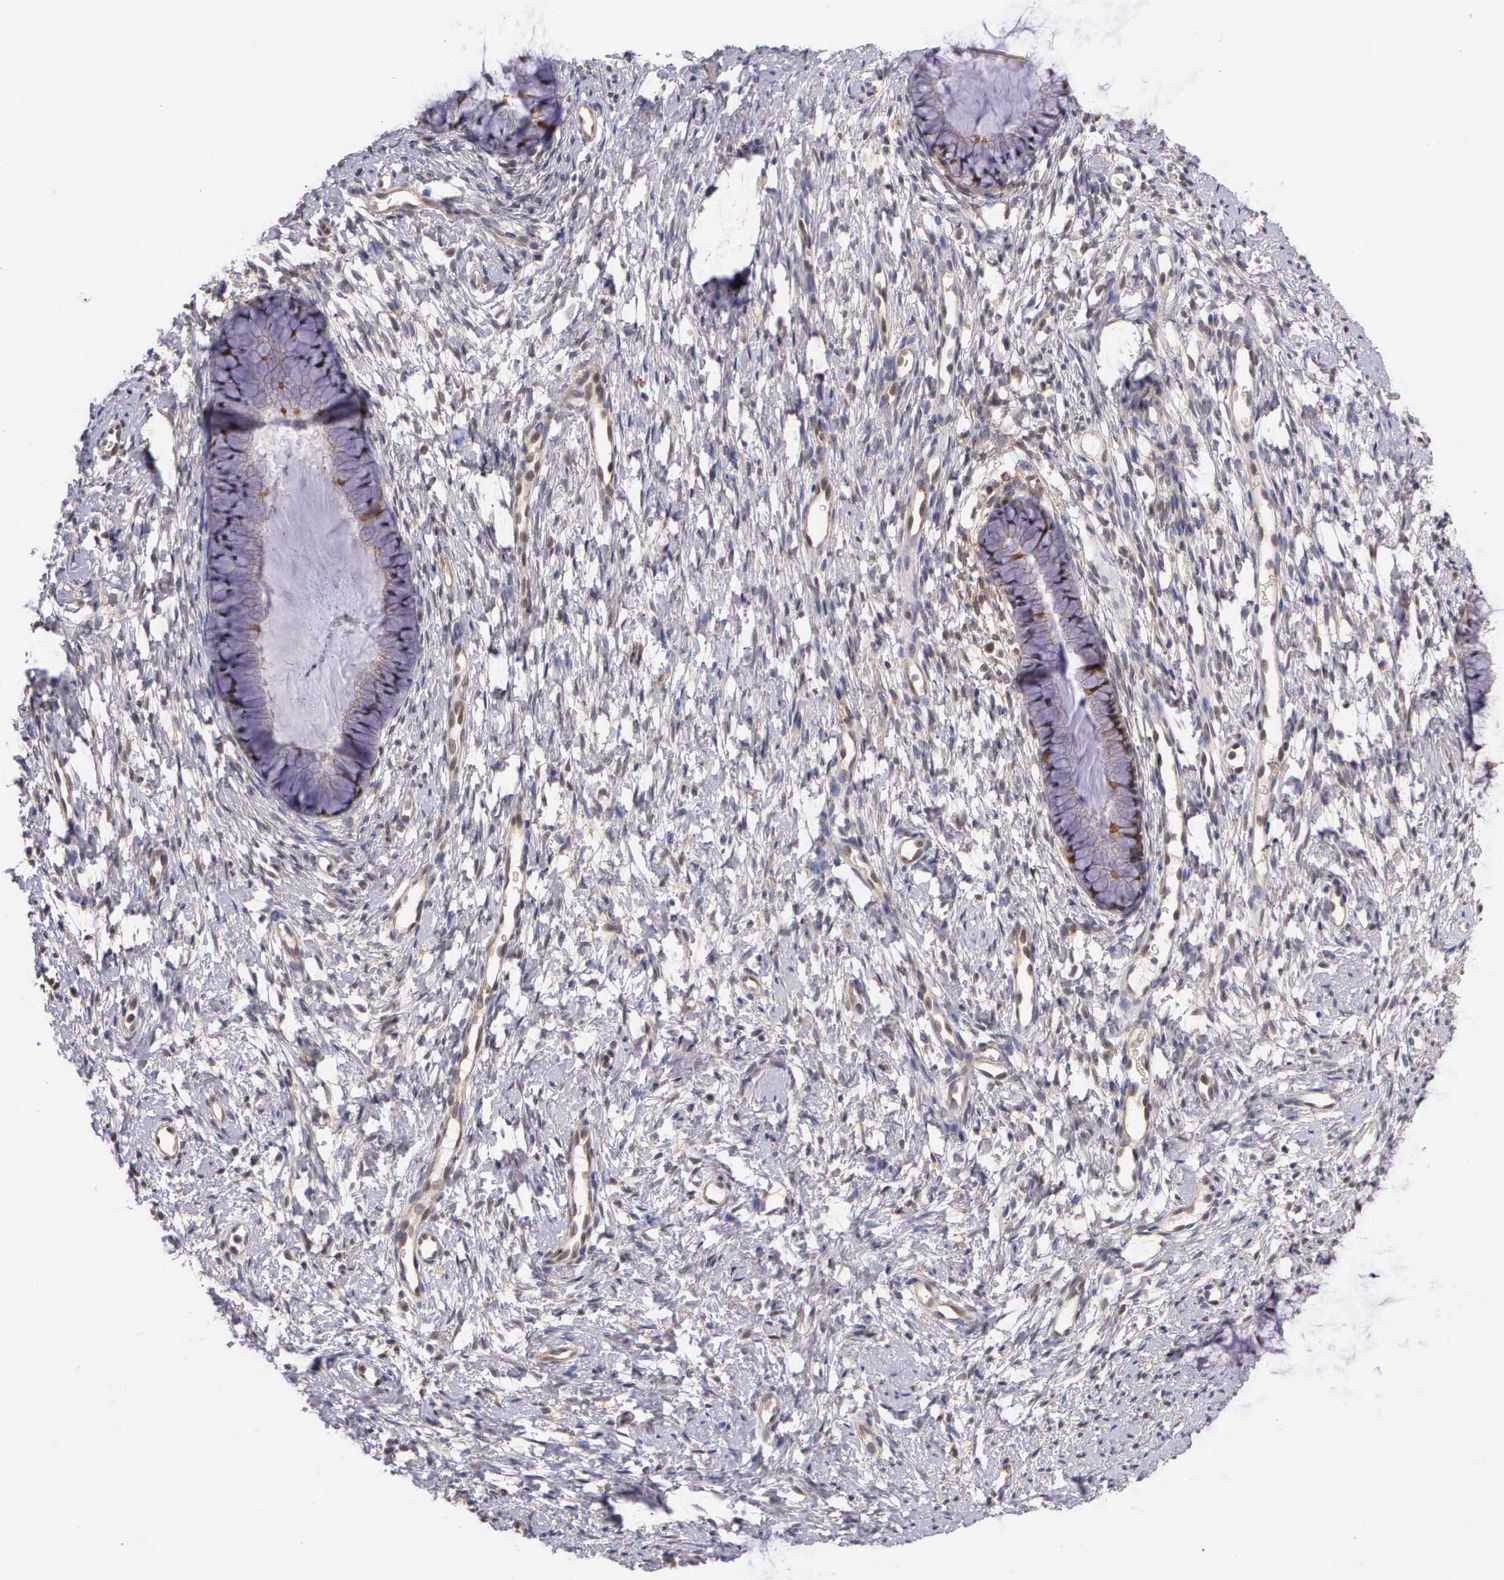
{"staining": {"intensity": "weak", "quantity": "25%-75%", "location": "cytoplasmic/membranous"}, "tissue": "cervix", "cell_type": "Glandular cells", "image_type": "normal", "snomed": [{"axis": "morphology", "description": "Normal tissue, NOS"}, {"axis": "topography", "description": "Cervix"}], "caption": "The photomicrograph reveals immunohistochemical staining of normal cervix. There is weak cytoplasmic/membranous expression is seen in about 25%-75% of glandular cells.", "gene": "IGBP1P2", "patient": {"sex": "female", "age": 82}}